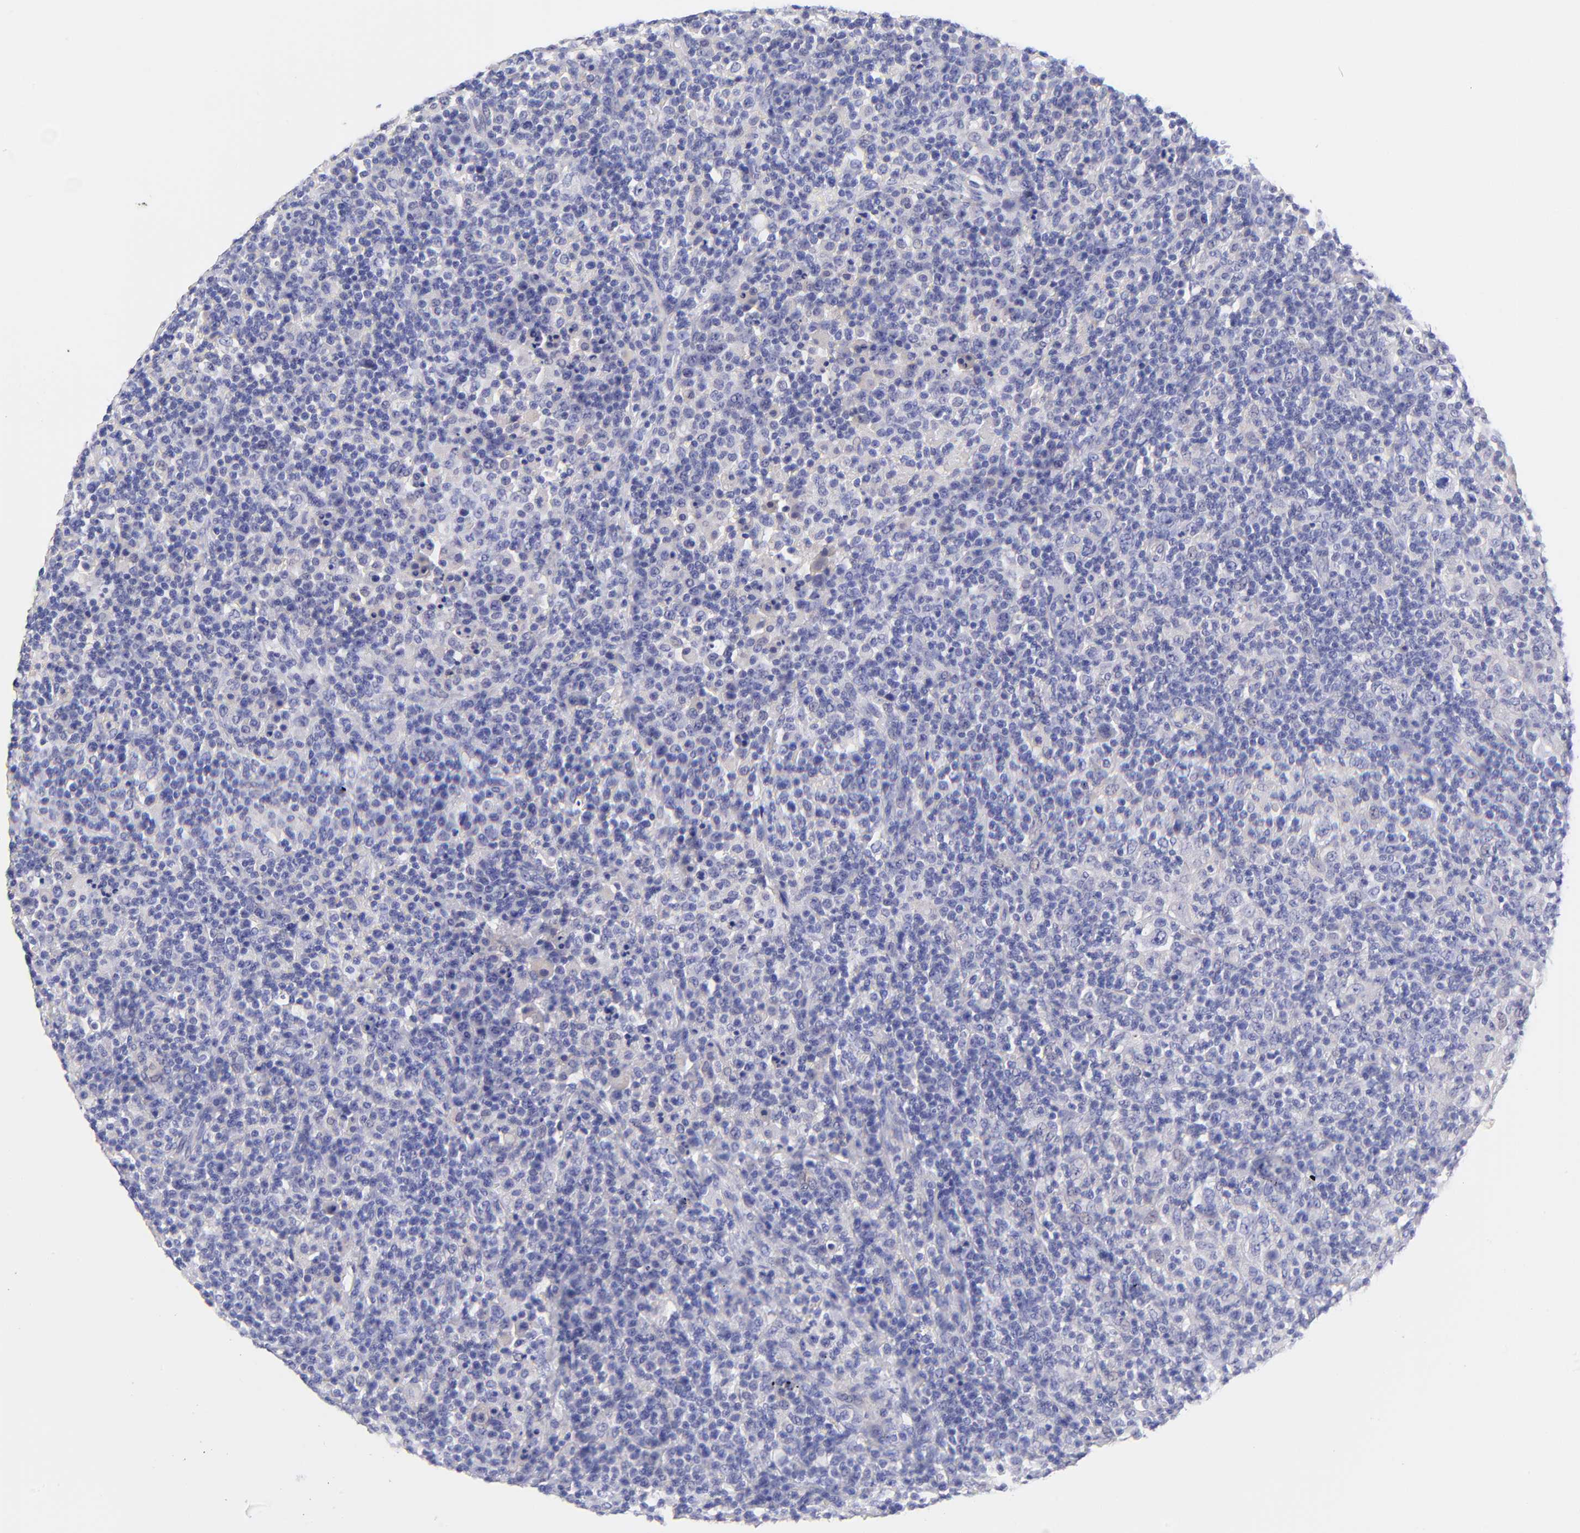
{"staining": {"intensity": "negative", "quantity": "none", "location": "none"}, "tissue": "lymphoma", "cell_type": "Tumor cells", "image_type": "cancer", "snomed": [{"axis": "morphology", "description": "Hodgkin's disease, NOS"}, {"axis": "topography", "description": "Lymph node"}], "caption": "This is an IHC micrograph of human lymphoma. There is no positivity in tumor cells.", "gene": "RAB3B", "patient": {"sex": "male", "age": 65}}